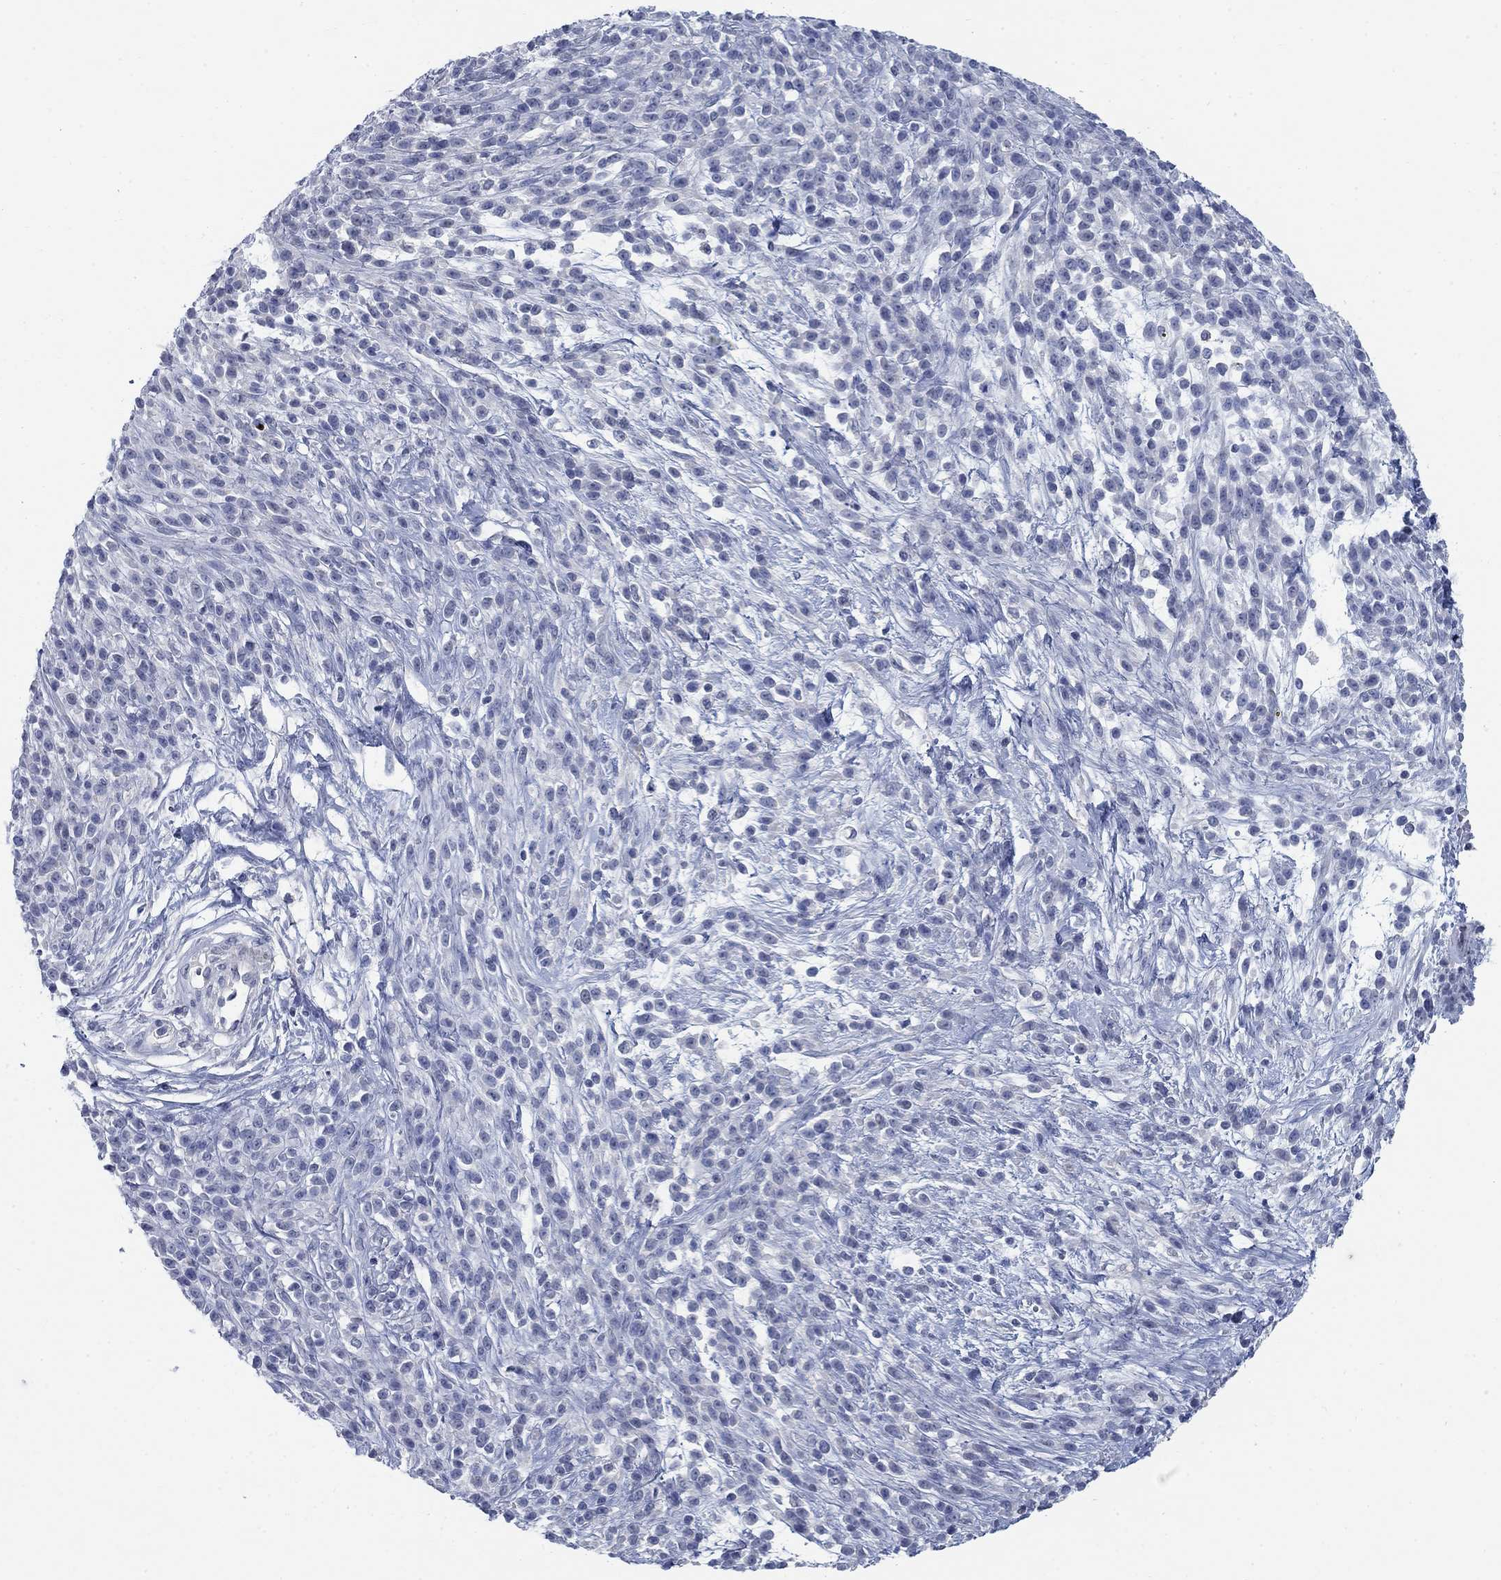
{"staining": {"intensity": "negative", "quantity": "none", "location": "none"}, "tissue": "melanoma", "cell_type": "Tumor cells", "image_type": "cancer", "snomed": [{"axis": "morphology", "description": "Malignant melanoma, NOS"}, {"axis": "topography", "description": "Skin"}, {"axis": "topography", "description": "Skin of trunk"}], "caption": "The micrograph exhibits no significant expression in tumor cells of melanoma.", "gene": "DNER", "patient": {"sex": "male", "age": 74}}